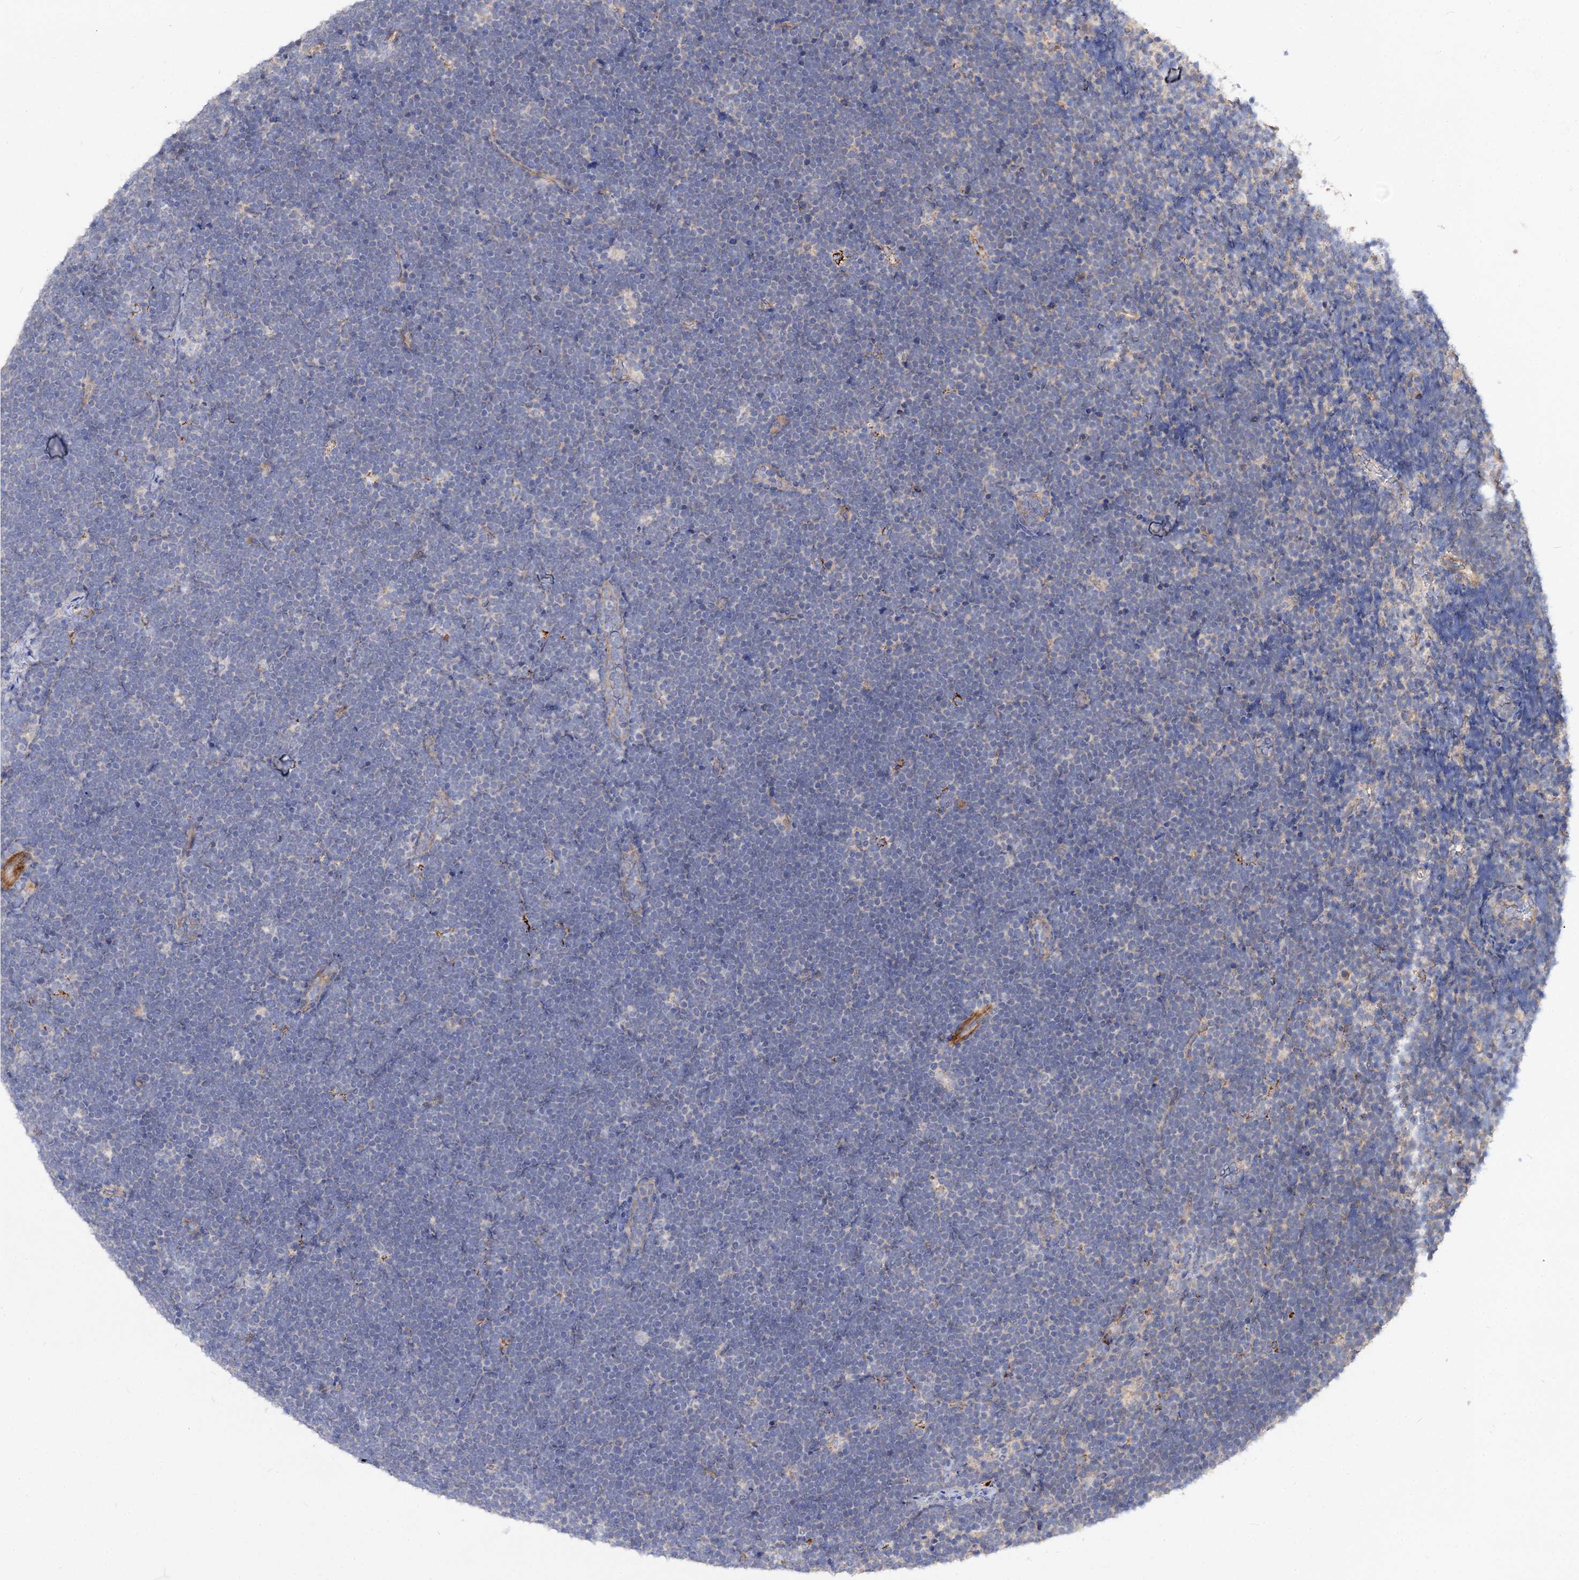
{"staining": {"intensity": "negative", "quantity": "none", "location": "none"}, "tissue": "lymphoma", "cell_type": "Tumor cells", "image_type": "cancer", "snomed": [{"axis": "morphology", "description": "Malignant lymphoma, non-Hodgkin's type, High grade"}, {"axis": "topography", "description": "Lymph node"}], "caption": "Malignant lymphoma, non-Hodgkin's type (high-grade) was stained to show a protein in brown. There is no significant staining in tumor cells. (Brightfield microscopy of DAB (3,3'-diaminobenzidine) immunohistochemistry at high magnification).", "gene": "NUDCD2", "patient": {"sex": "male", "age": 13}}